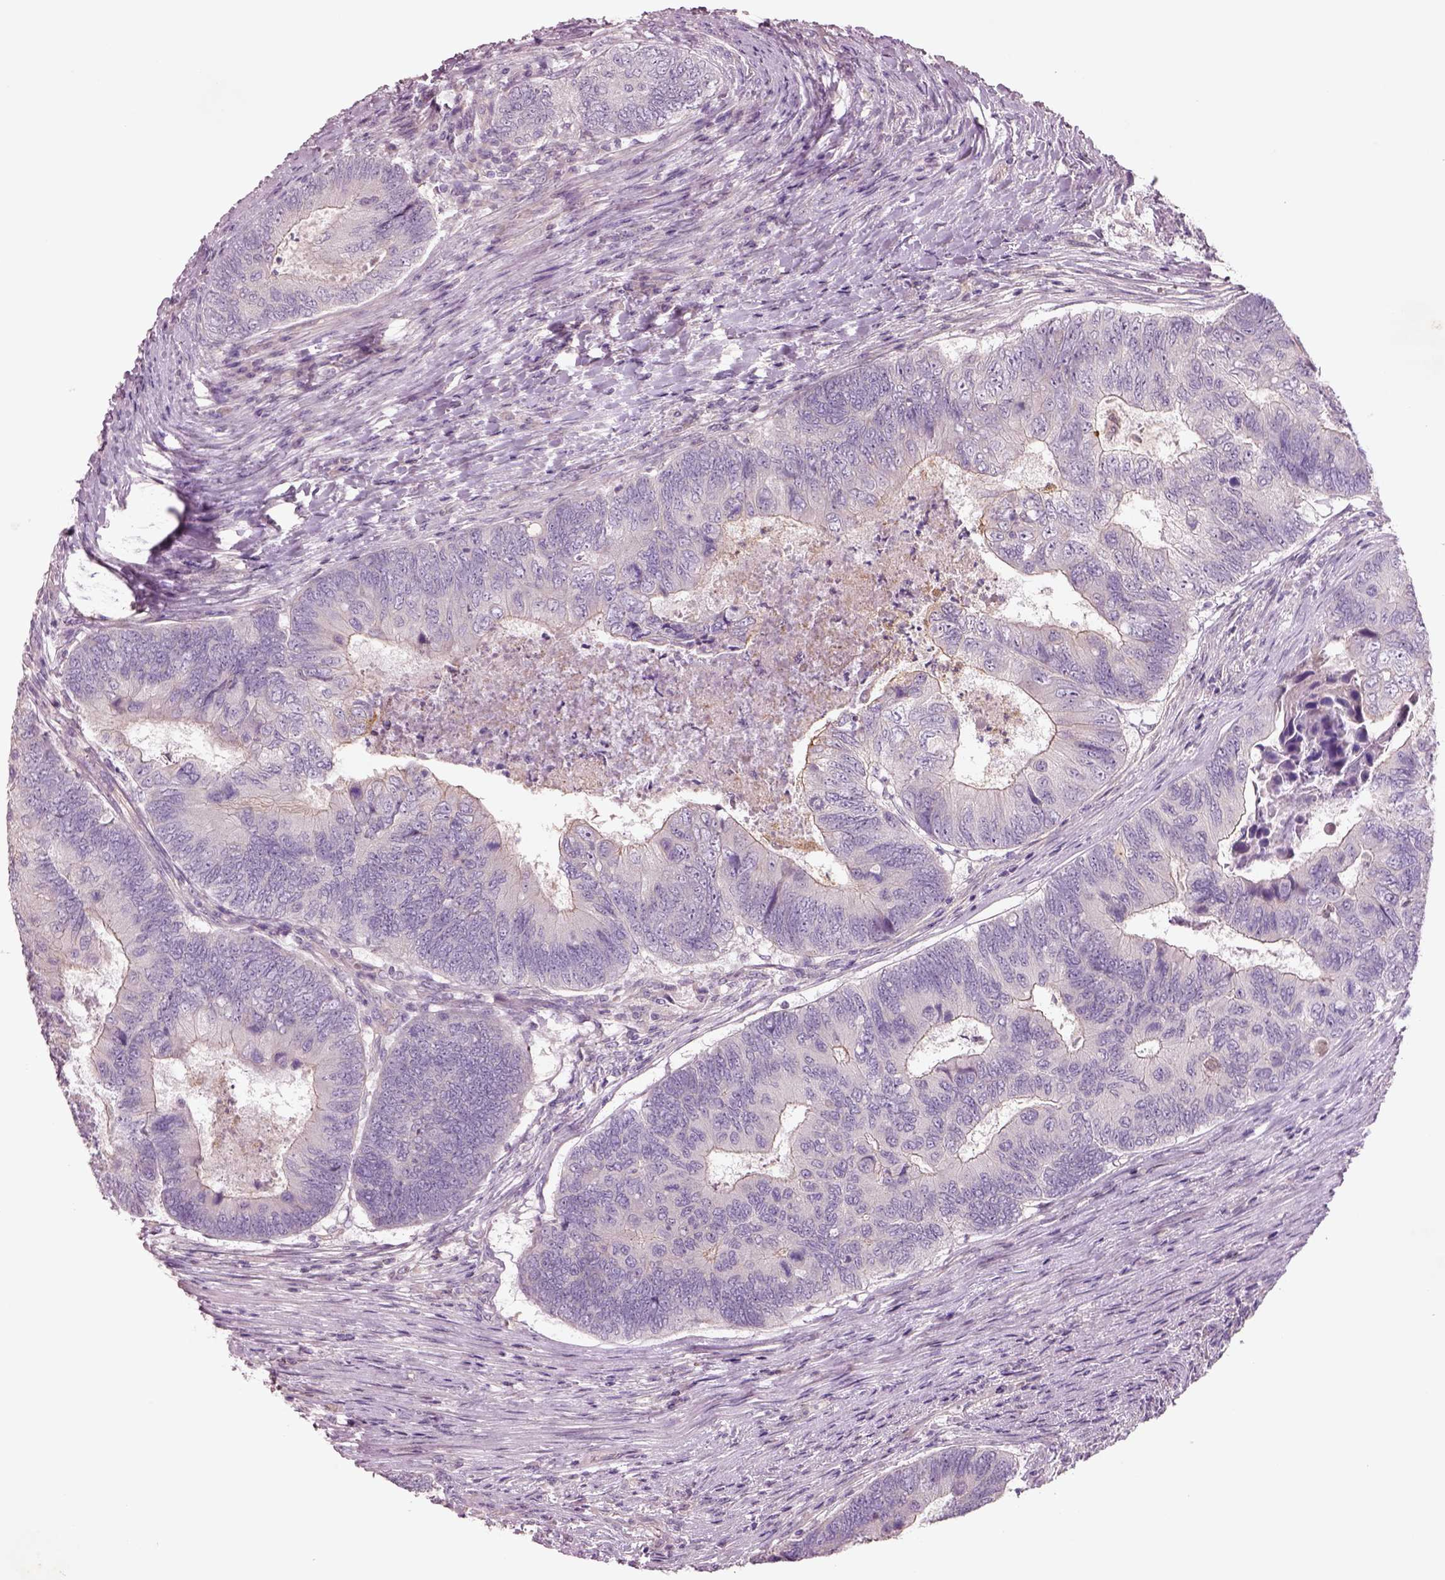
{"staining": {"intensity": "negative", "quantity": "none", "location": "none"}, "tissue": "colorectal cancer", "cell_type": "Tumor cells", "image_type": "cancer", "snomed": [{"axis": "morphology", "description": "Adenocarcinoma, NOS"}, {"axis": "topography", "description": "Colon"}], "caption": "DAB (3,3'-diaminobenzidine) immunohistochemical staining of human colorectal cancer (adenocarcinoma) reveals no significant positivity in tumor cells.", "gene": "DUOXA2", "patient": {"sex": "female", "age": 67}}